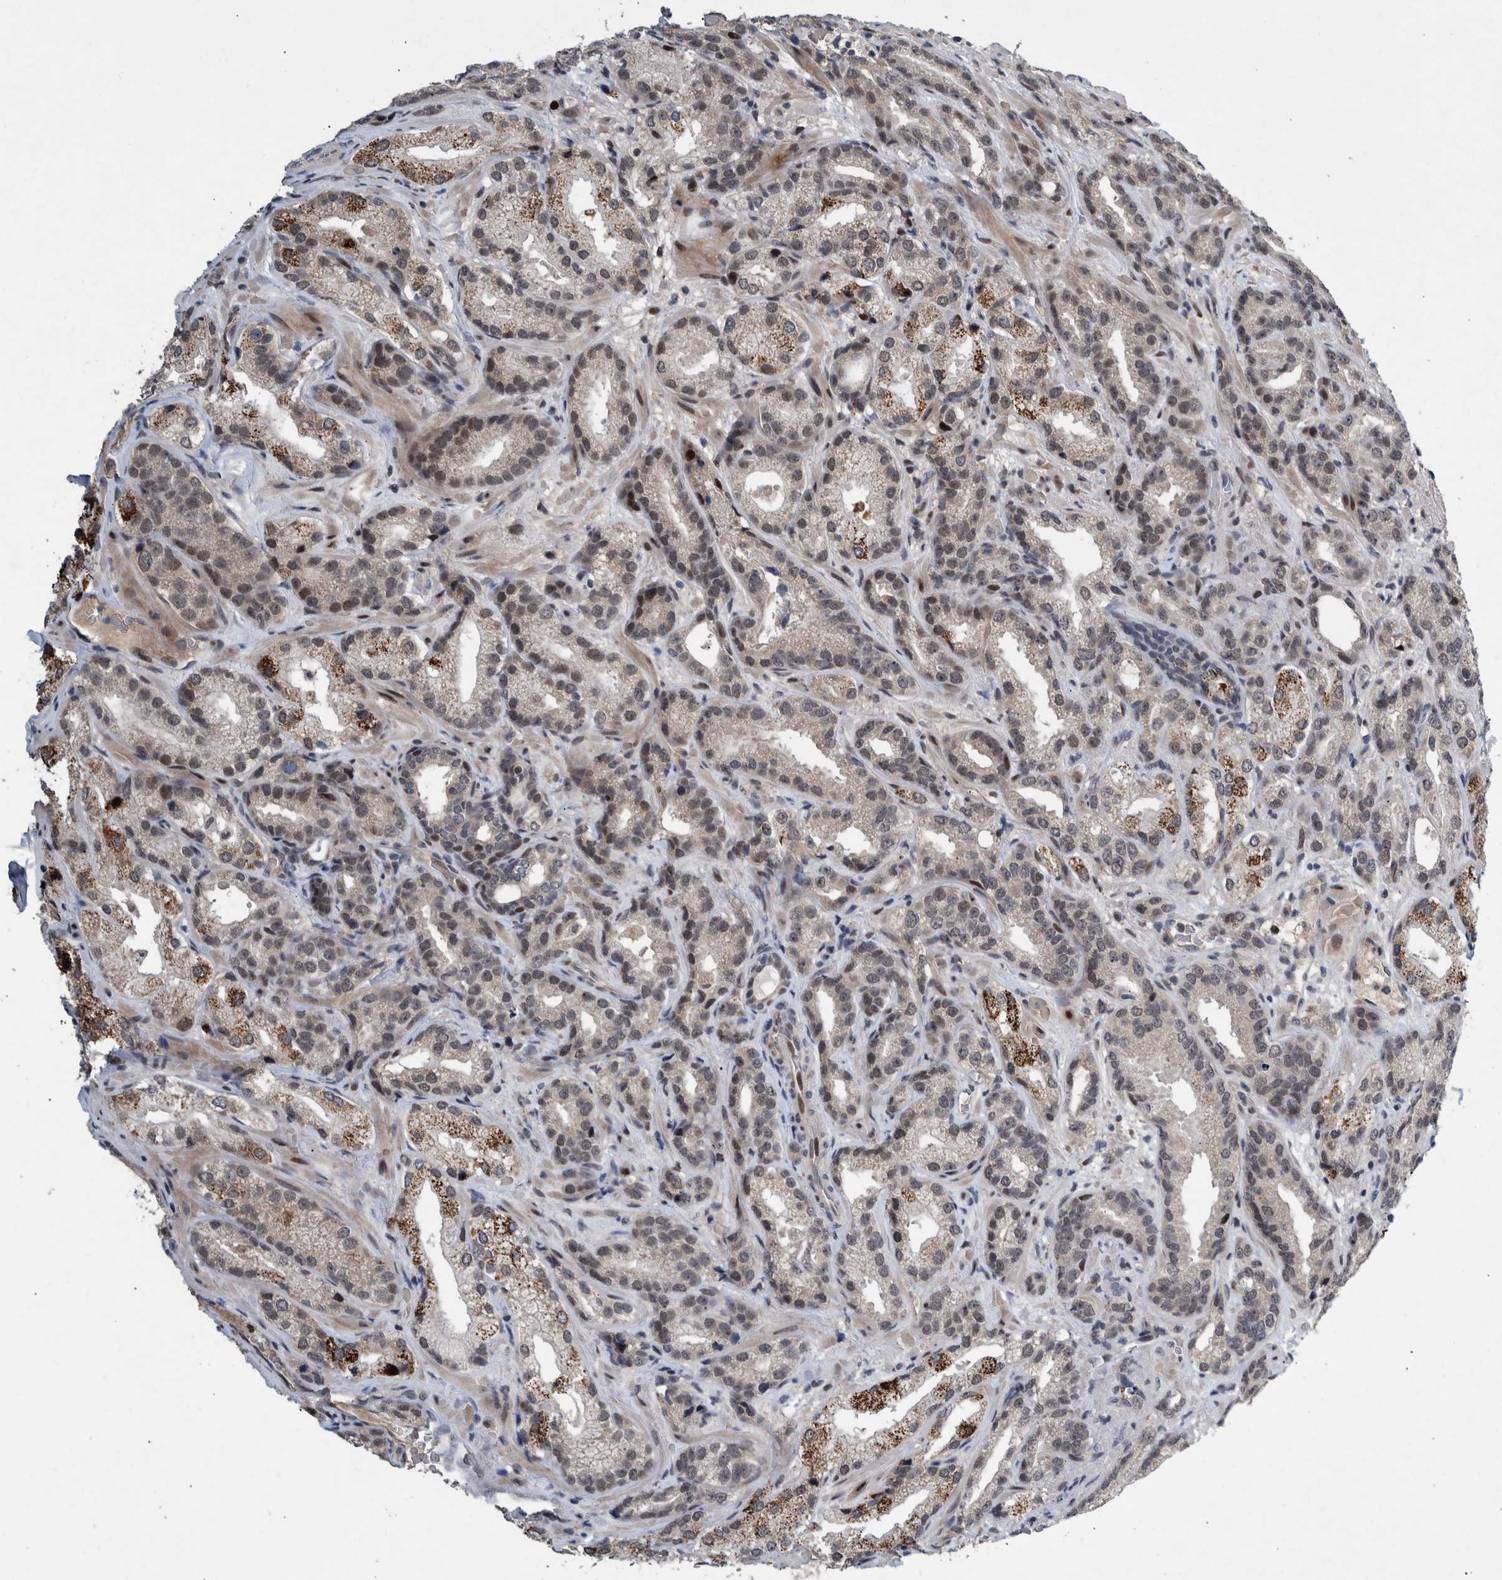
{"staining": {"intensity": "weak", "quantity": ">75%", "location": "cytoplasmic/membranous,nuclear"}, "tissue": "prostate cancer", "cell_type": "Tumor cells", "image_type": "cancer", "snomed": [{"axis": "morphology", "description": "Adenocarcinoma, High grade"}, {"axis": "topography", "description": "Prostate"}], "caption": "DAB (3,3'-diaminobenzidine) immunohistochemical staining of human high-grade adenocarcinoma (prostate) shows weak cytoplasmic/membranous and nuclear protein staining in about >75% of tumor cells.", "gene": "ESRP1", "patient": {"sex": "male", "age": 63}}